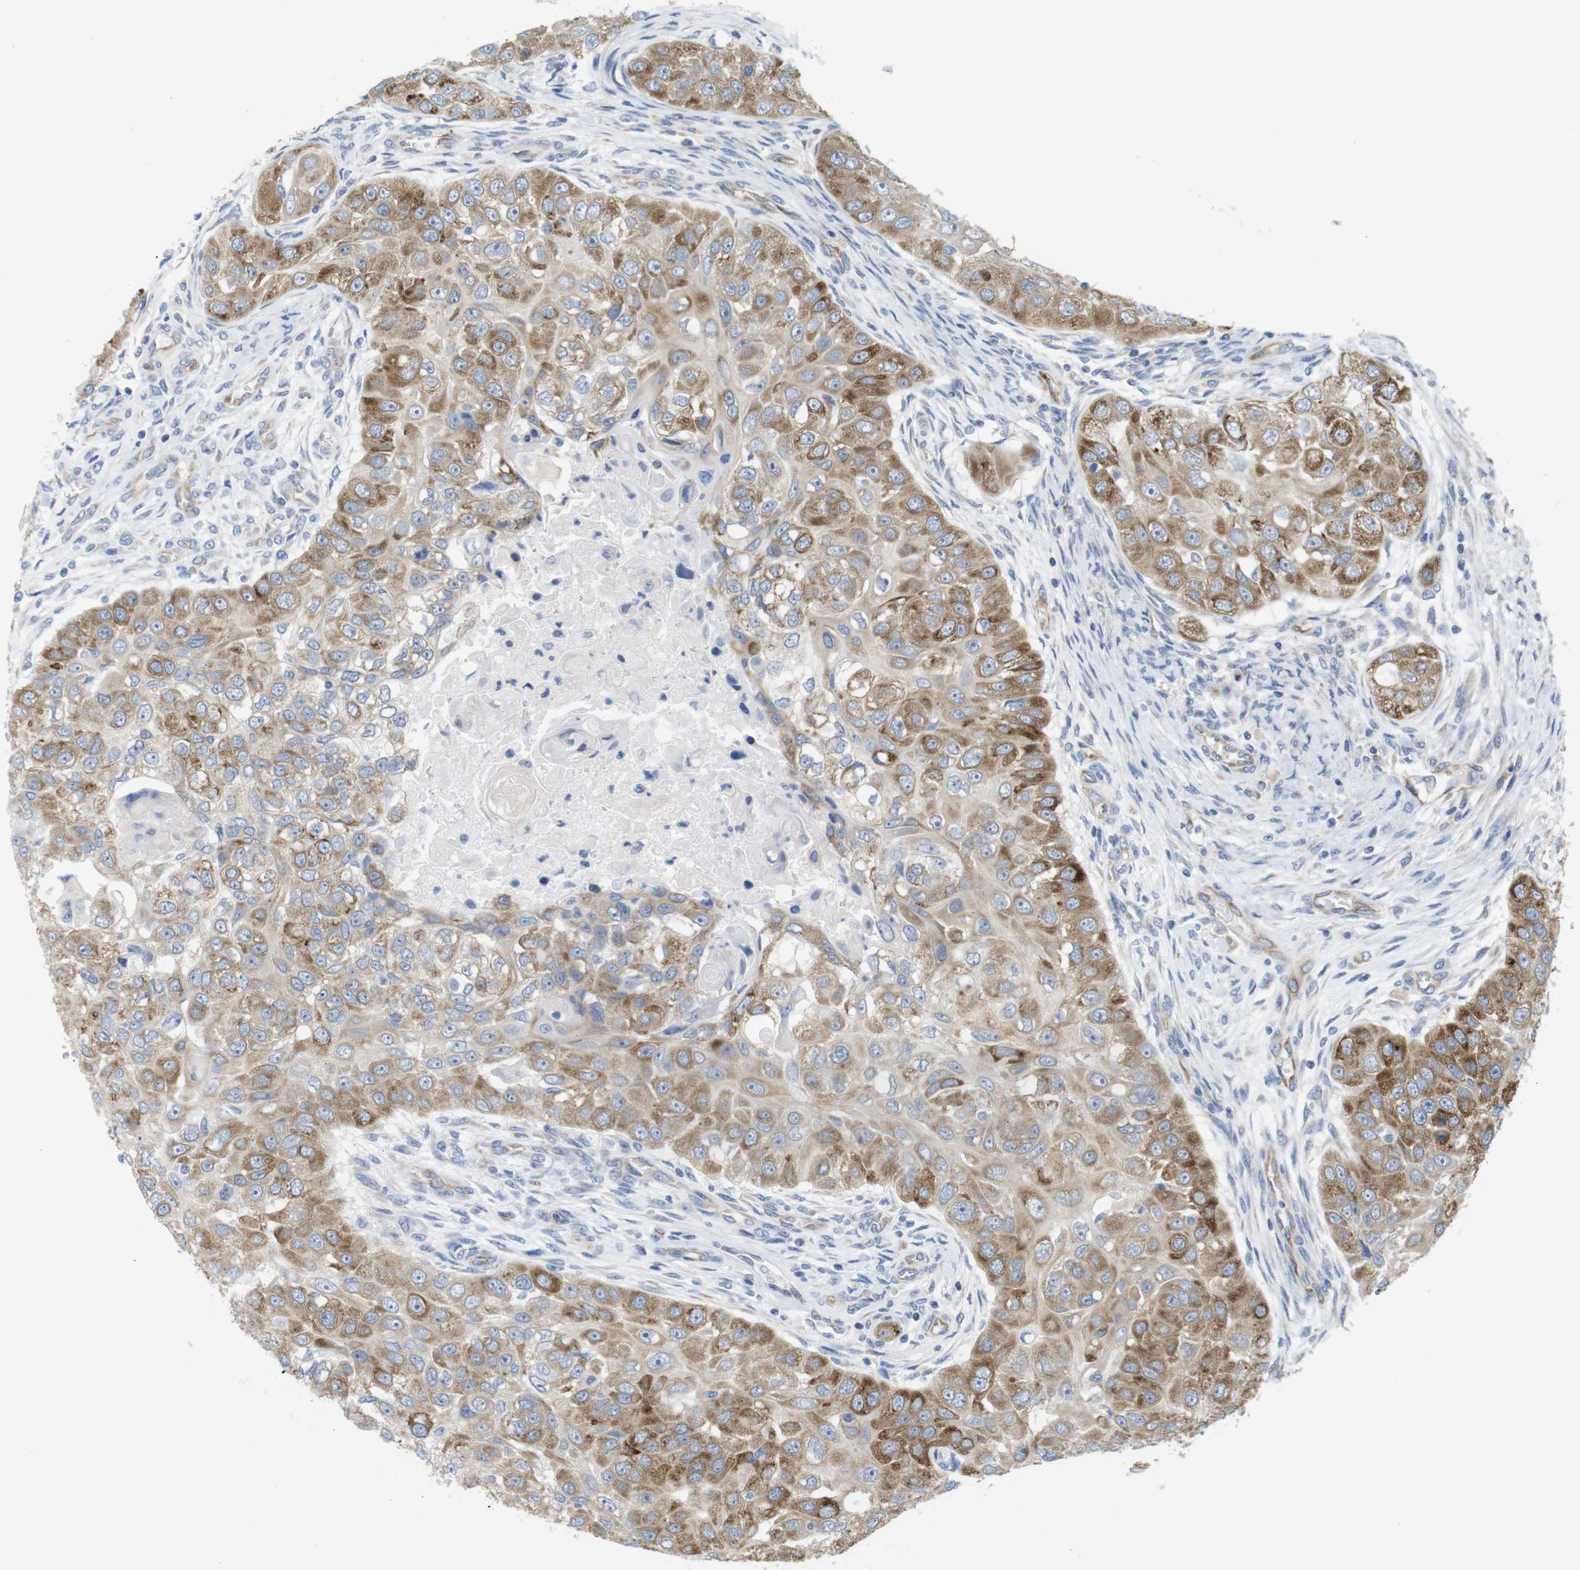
{"staining": {"intensity": "moderate", "quantity": ">75%", "location": "cytoplasmic/membranous"}, "tissue": "head and neck cancer", "cell_type": "Tumor cells", "image_type": "cancer", "snomed": [{"axis": "morphology", "description": "Normal tissue, NOS"}, {"axis": "morphology", "description": "Squamous cell carcinoma, NOS"}, {"axis": "topography", "description": "Skeletal muscle"}, {"axis": "topography", "description": "Head-Neck"}], "caption": "Immunohistochemistry (IHC) micrograph of neoplastic tissue: head and neck cancer (squamous cell carcinoma) stained using IHC reveals medium levels of moderate protein expression localized specifically in the cytoplasmic/membranous of tumor cells, appearing as a cytoplasmic/membranous brown color.", "gene": "PCNX2", "patient": {"sex": "male", "age": 51}}